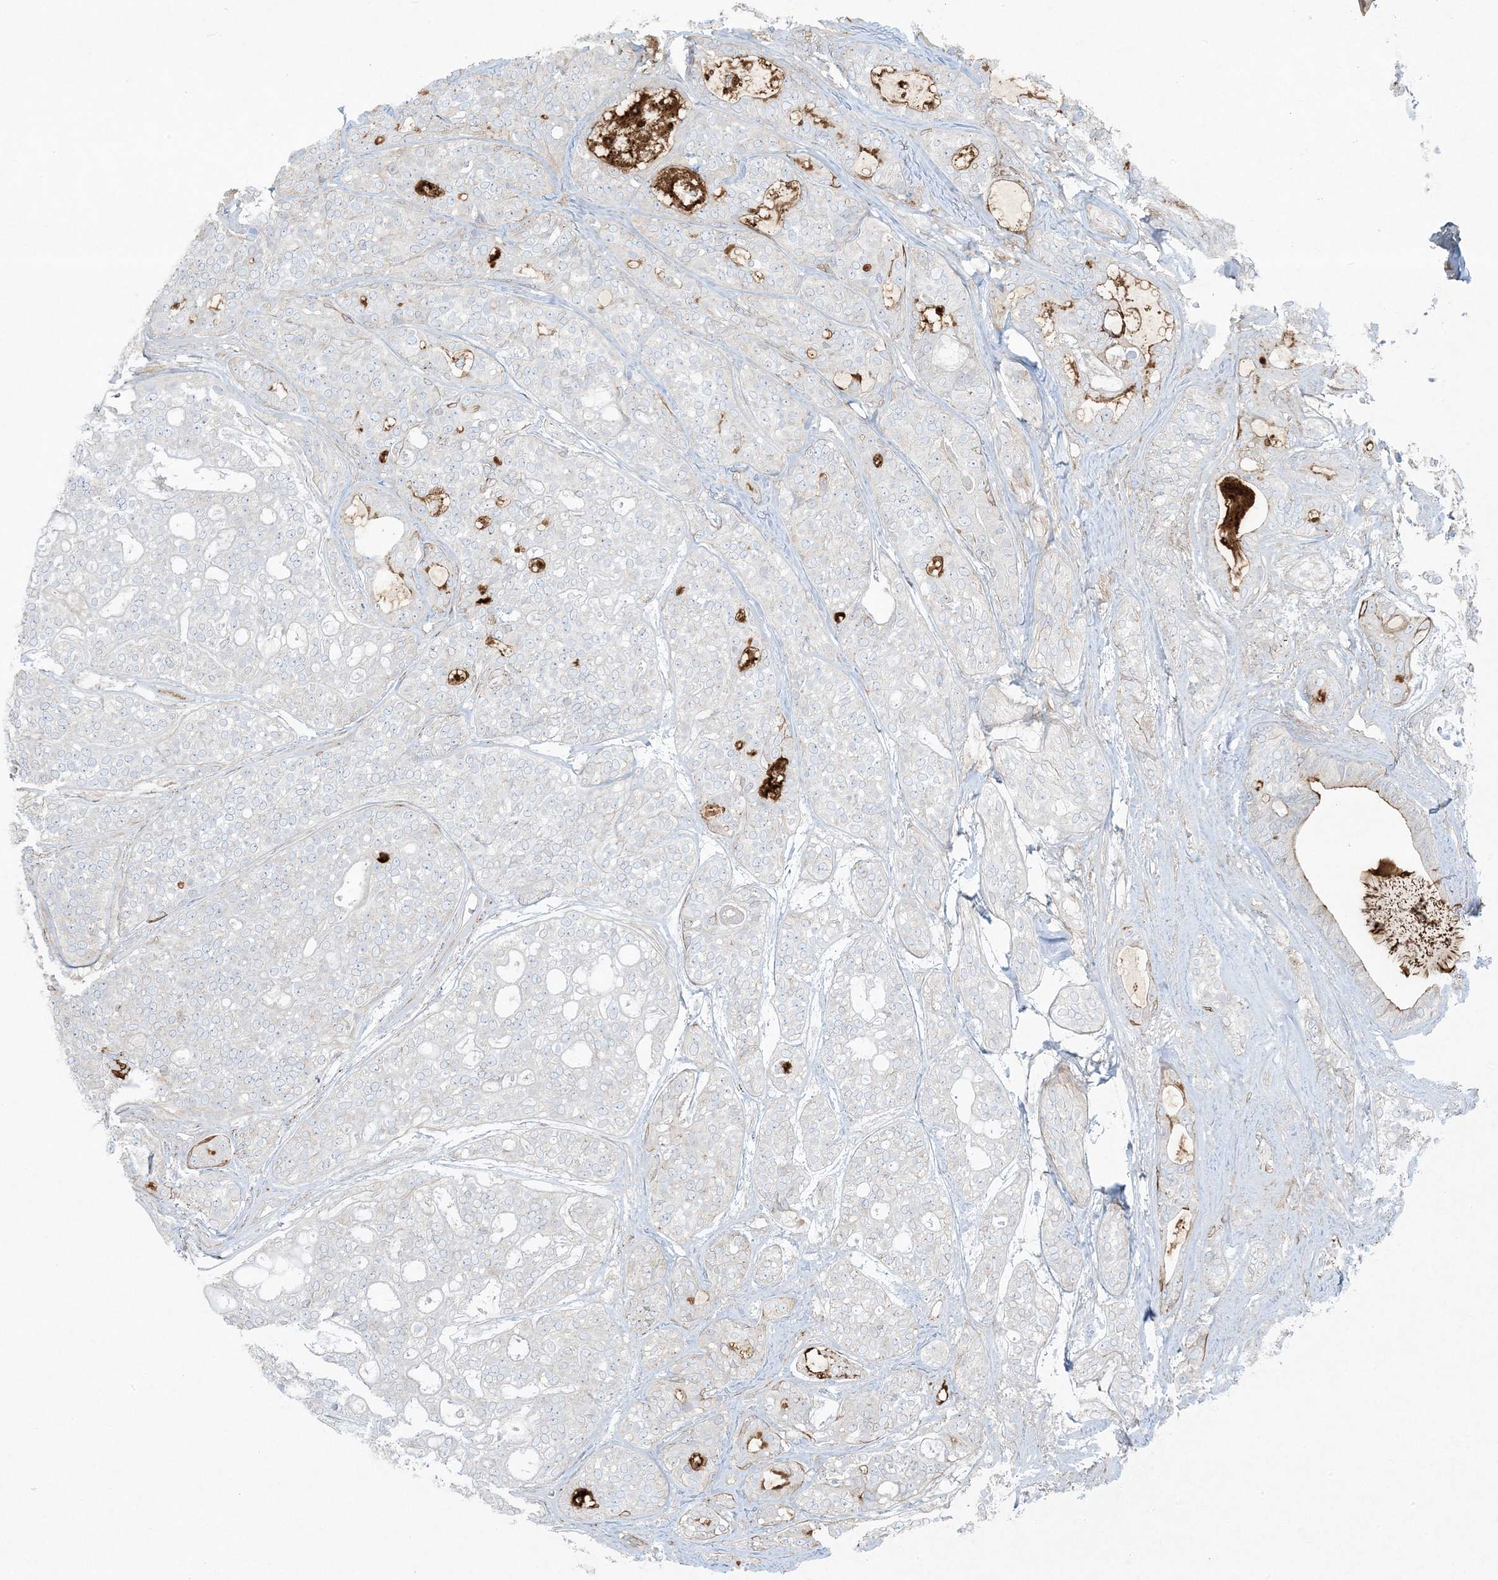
{"staining": {"intensity": "moderate", "quantity": "<25%", "location": "cytoplasmic/membranous"}, "tissue": "head and neck cancer", "cell_type": "Tumor cells", "image_type": "cancer", "snomed": [{"axis": "morphology", "description": "Adenocarcinoma, NOS"}, {"axis": "topography", "description": "Head-Neck"}], "caption": "Human head and neck adenocarcinoma stained for a protein (brown) exhibits moderate cytoplasmic/membranous positive staining in about <25% of tumor cells.", "gene": "PIK3R4", "patient": {"sex": "male", "age": 66}}